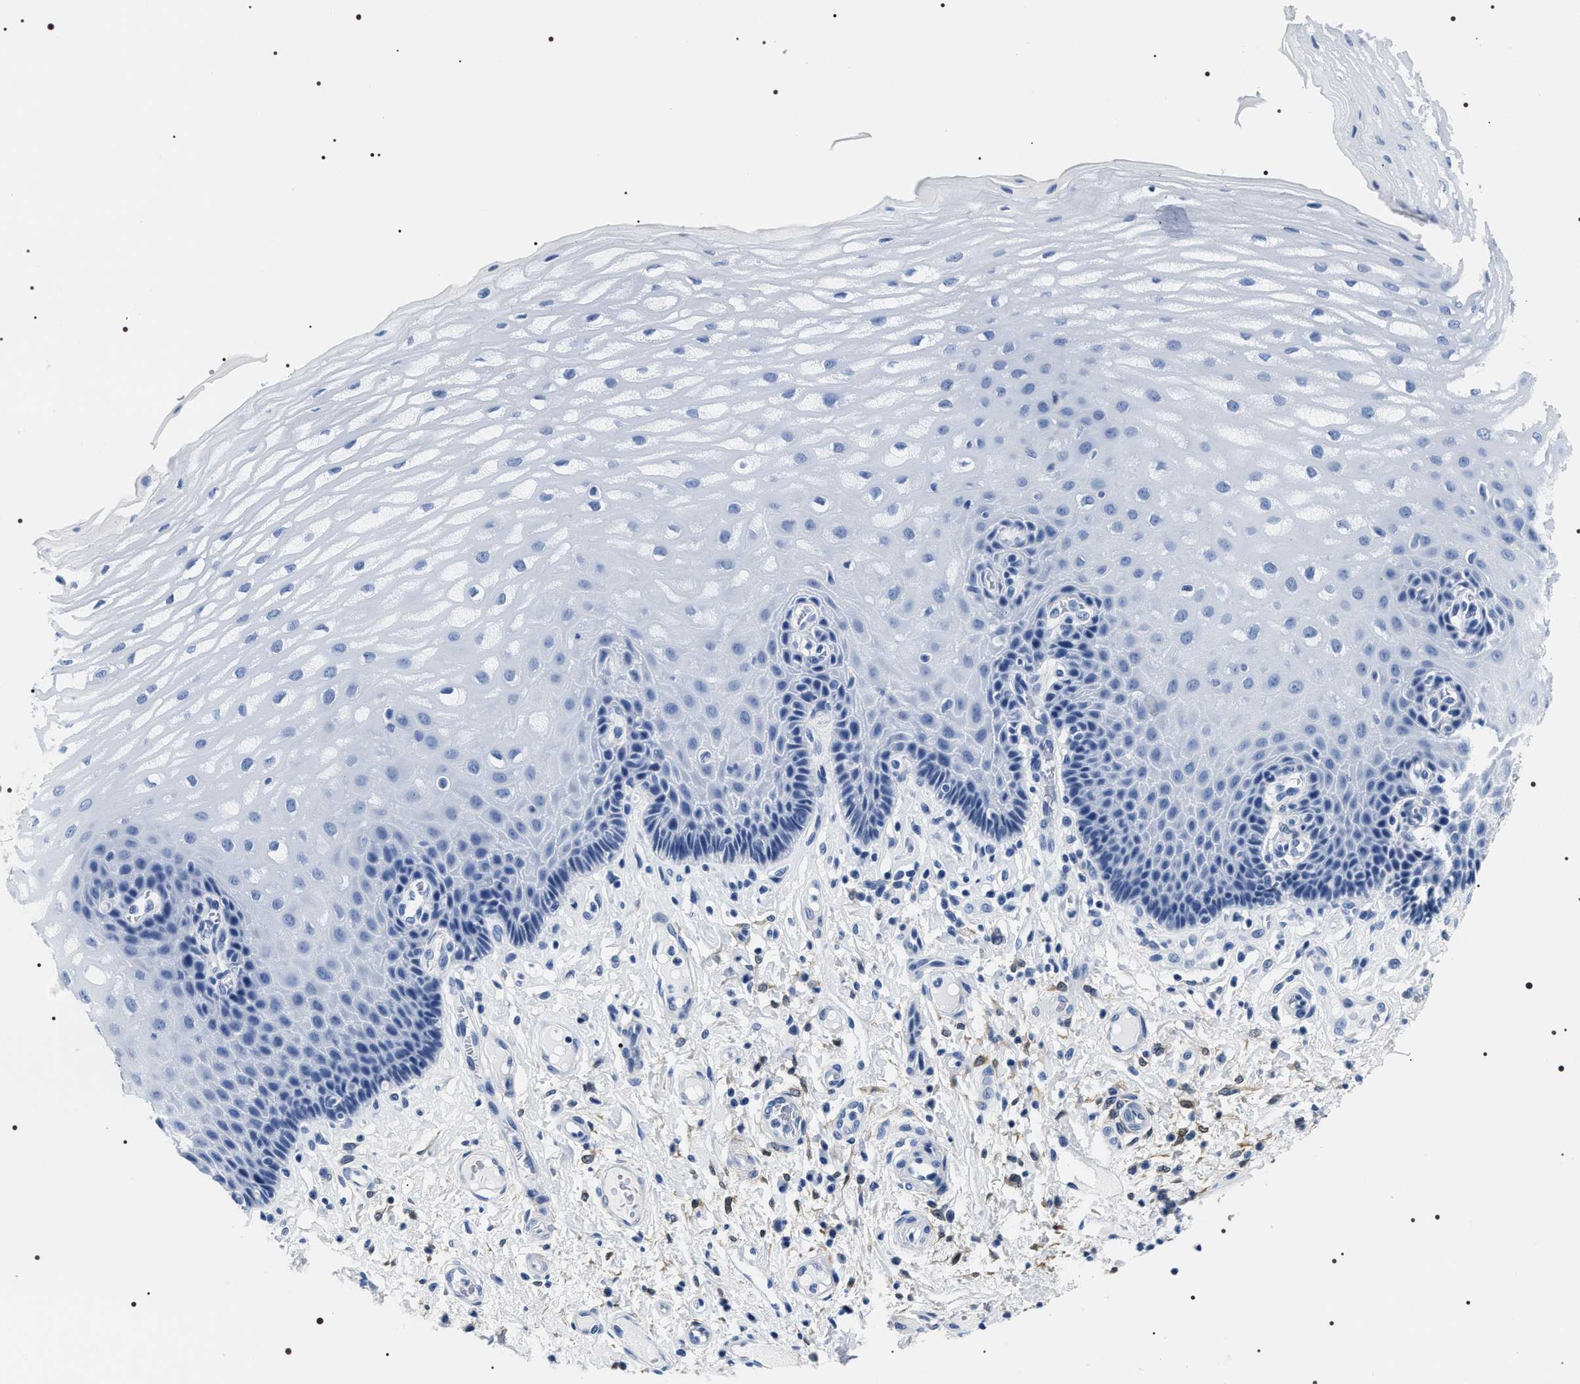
{"staining": {"intensity": "negative", "quantity": "none", "location": "none"}, "tissue": "esophagus", "cell_type": "Squamous epithelial cells", "image_type": "normal", "snomed": [{"axis": "morphology", "description": "Normal tissue, NOS"}, {"axis": "topography", "description": "Esophagus"}], "caption": "Esophagus was stained to show a protein in brown. There is no significant positivity in squamous epithelial cells. The staining is performed using DAB (3,3'-diaminobenzidine) brown chromogen with nuclei counter-stained in using hematoxylin.", "gene": "ADH4", "patient": {"sex": "male", "age": 54}}